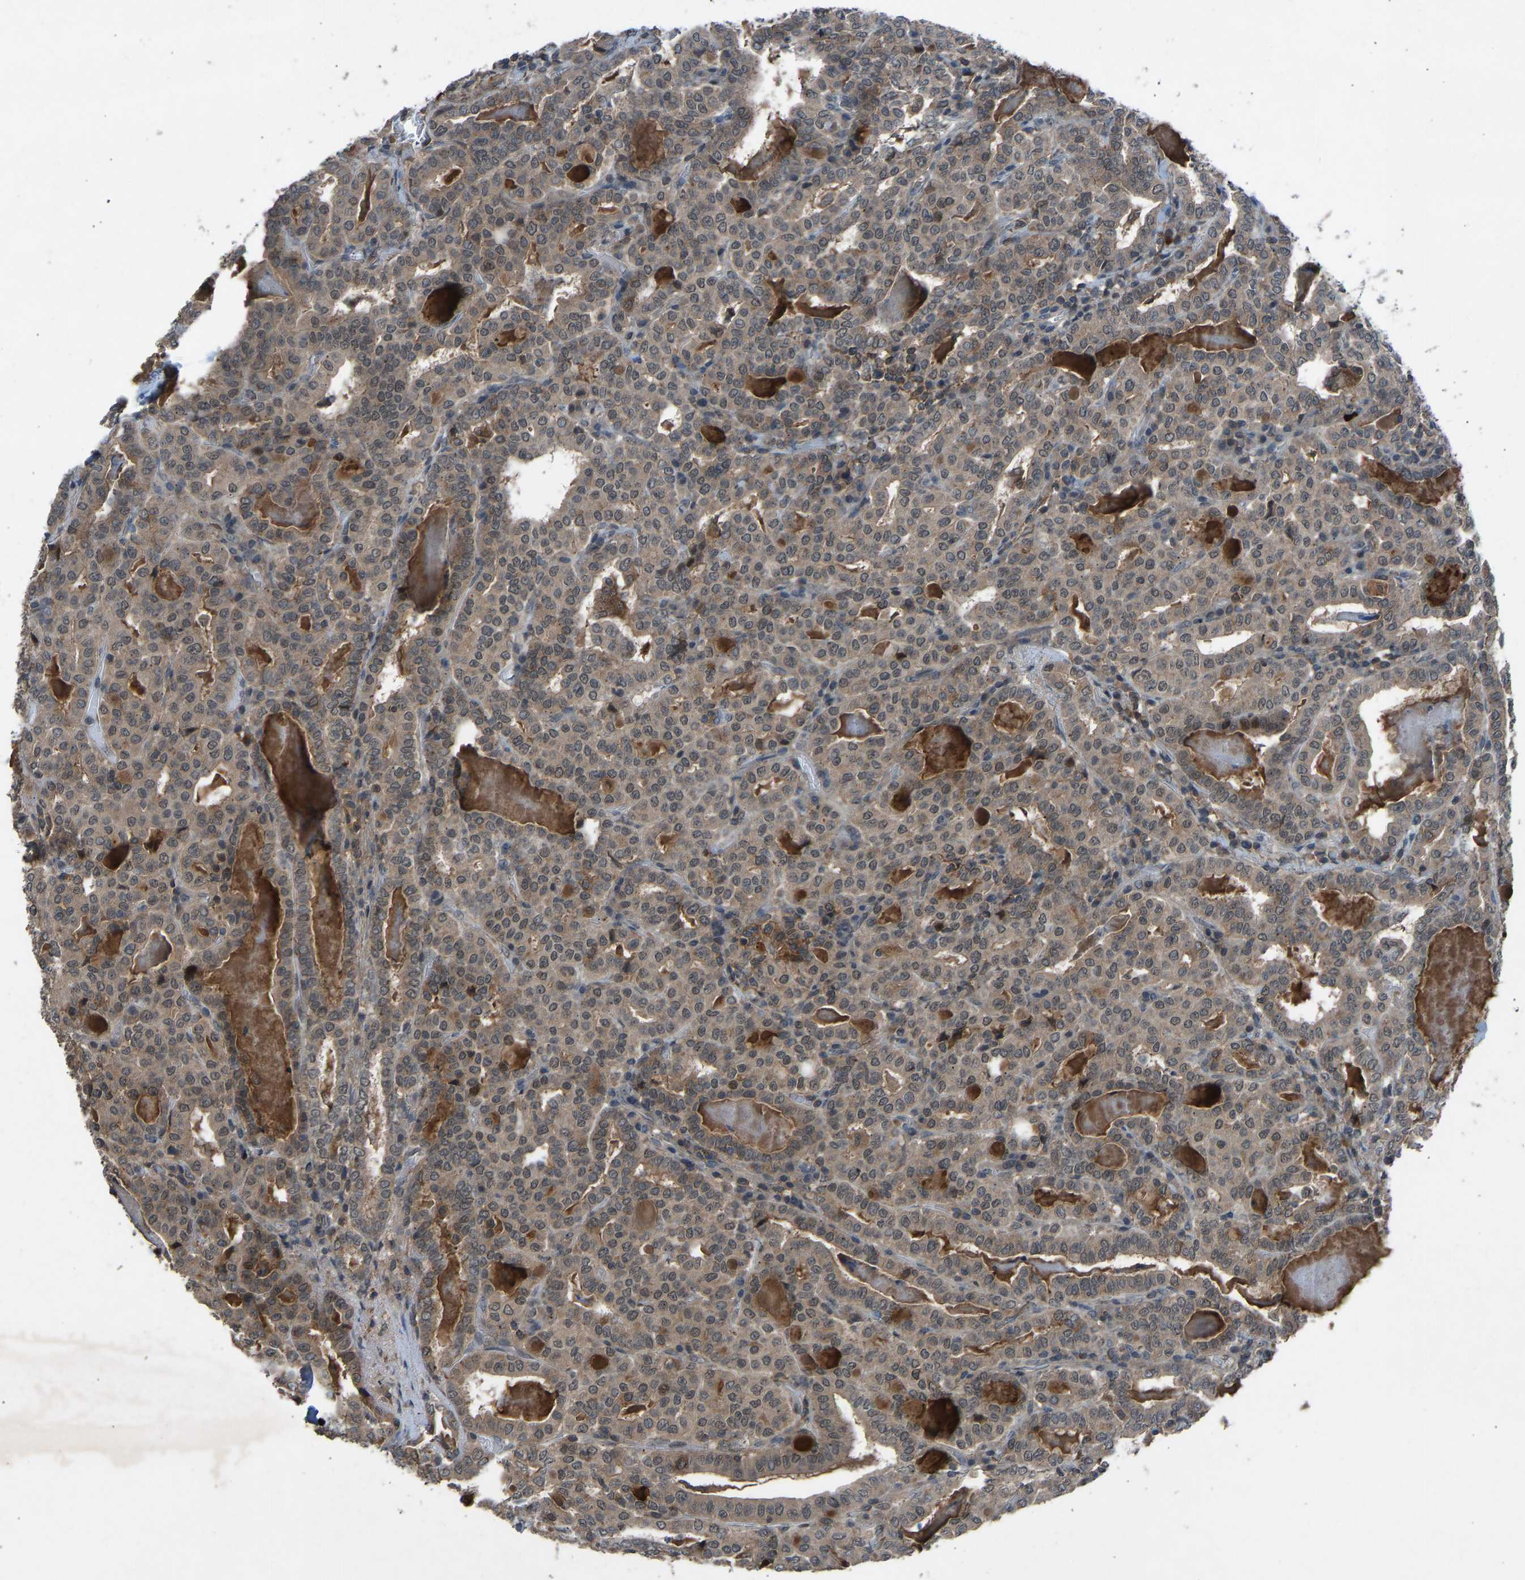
{"staining": {"intensity": "moderate", "quantity": ">75%", "location": "cytoplasmic/membranous"}, "tissue": "thyroid cancer", "cell_type": "Tumor cells", "image_type": "cancer", "snomed": [{"axis": "morphology", "description": "Papillary adenocarcinoma, NOS"}, {"axis": "topography", "description": "Thyroid gland"}], "caption": "Immunohistochemistry (IHC) (DAB) staining of thyroid cancer (papillary adenocarcinoma) exhibits moderate cytoplasmic/membranous protein positivity in about >75% of tumor cells. (DAB IHC with brightfield microscopy, high magnification).", "gene": "SLC43A1", "patient": {"sex": "female", "age": 42}}